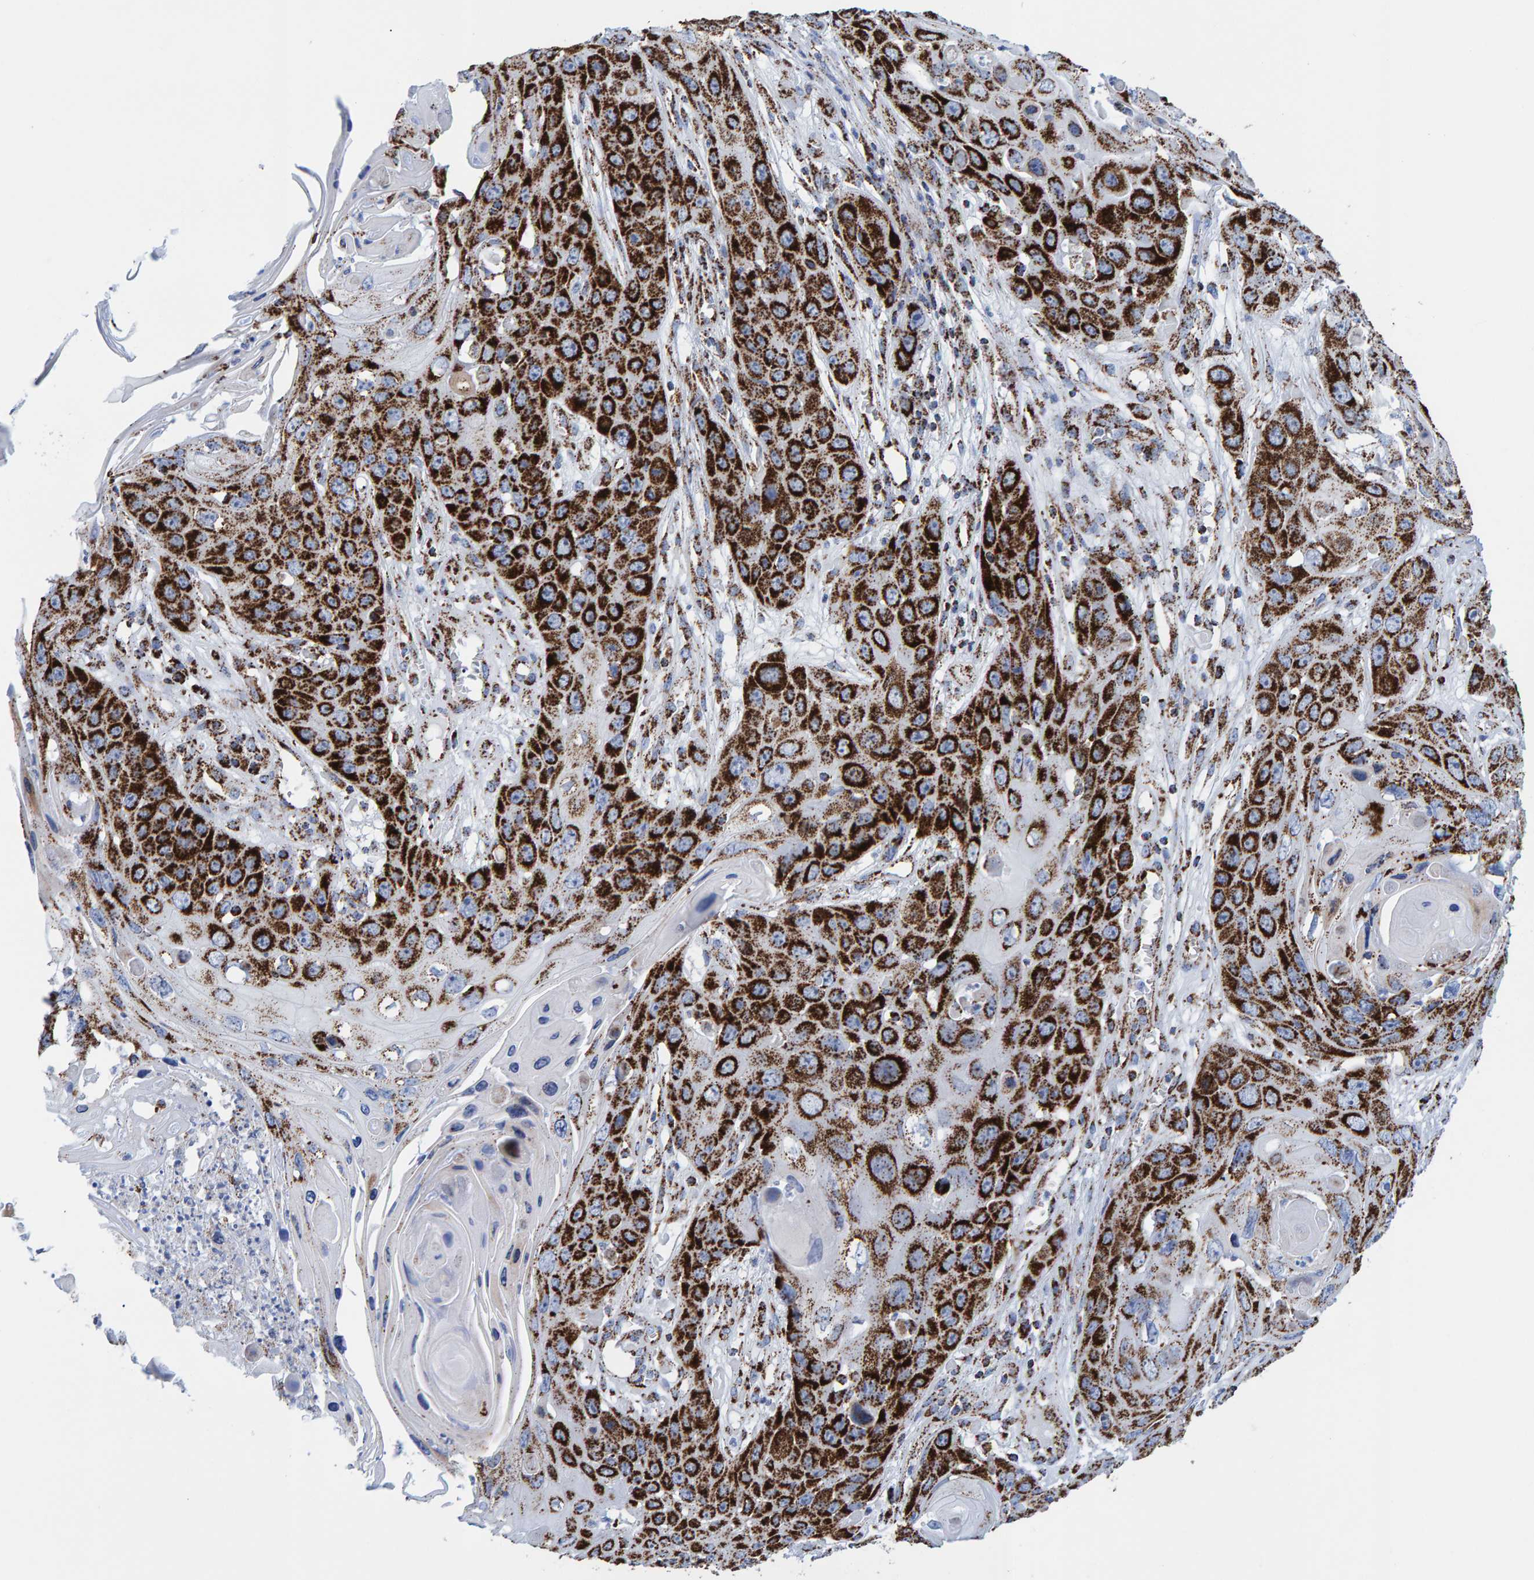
{"staining": {"intensity": "strong", "quantity": ">75%", "location": "cytoplasmic/membranous"}, "tissue": "skin cancer", "cell_type": "Tumor cells", "image_type": "cancer", "snomed": [{"axis": "morphology", "description": "Squamous cell carcinoma, NOS"}, {"axis": "topography", "description": "Skin"}], "caption": "Protein expression analysis of human squamous cell carcinoma (skin) reveals strong cytoplasmic/membranous expression in approximately >75% of tumor cells. Ihc stains the protein of interest in brown and the nuclei are stained blue.", "gene": "ENSG00000262660", "patient": {"sex": "male", "age": 55}}